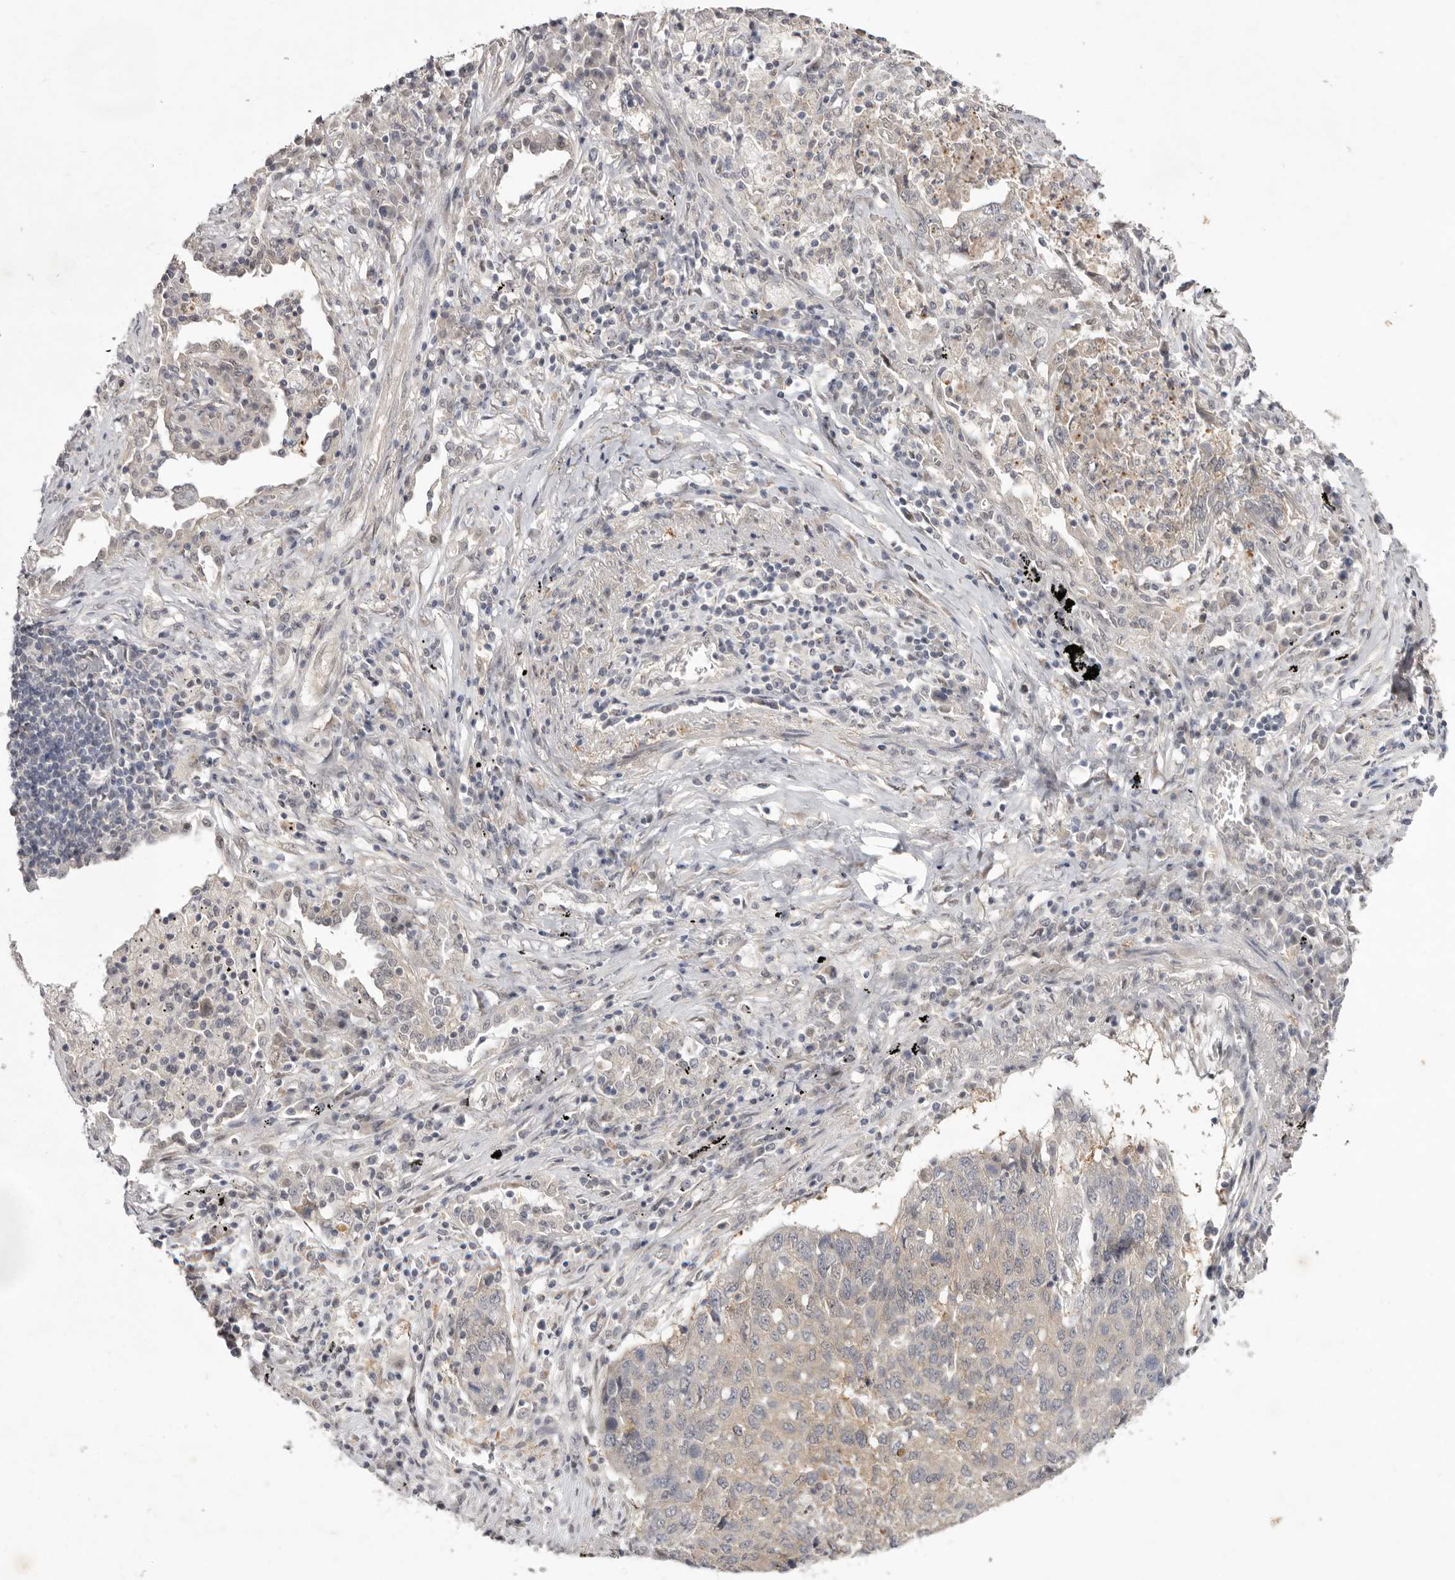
{"staining": {"intensity": "weak", "quantity": "<25%", "location": "cytoplasmic/membranous"}, "tissue": "lung cancer", "cell_type": "Tumor cells", "image_type": "cancer", "snomed": [{"axis": "morphology", "description": "Squamous cell carcinoma, NOS"}, {"axis": "topography", "description": "Lung"}], "caption": "Protein analysis of lung cancer displays no significant expression in tumor cells.", "gene": "TADA1", "patient": {"sex": "female", "age": 63}}